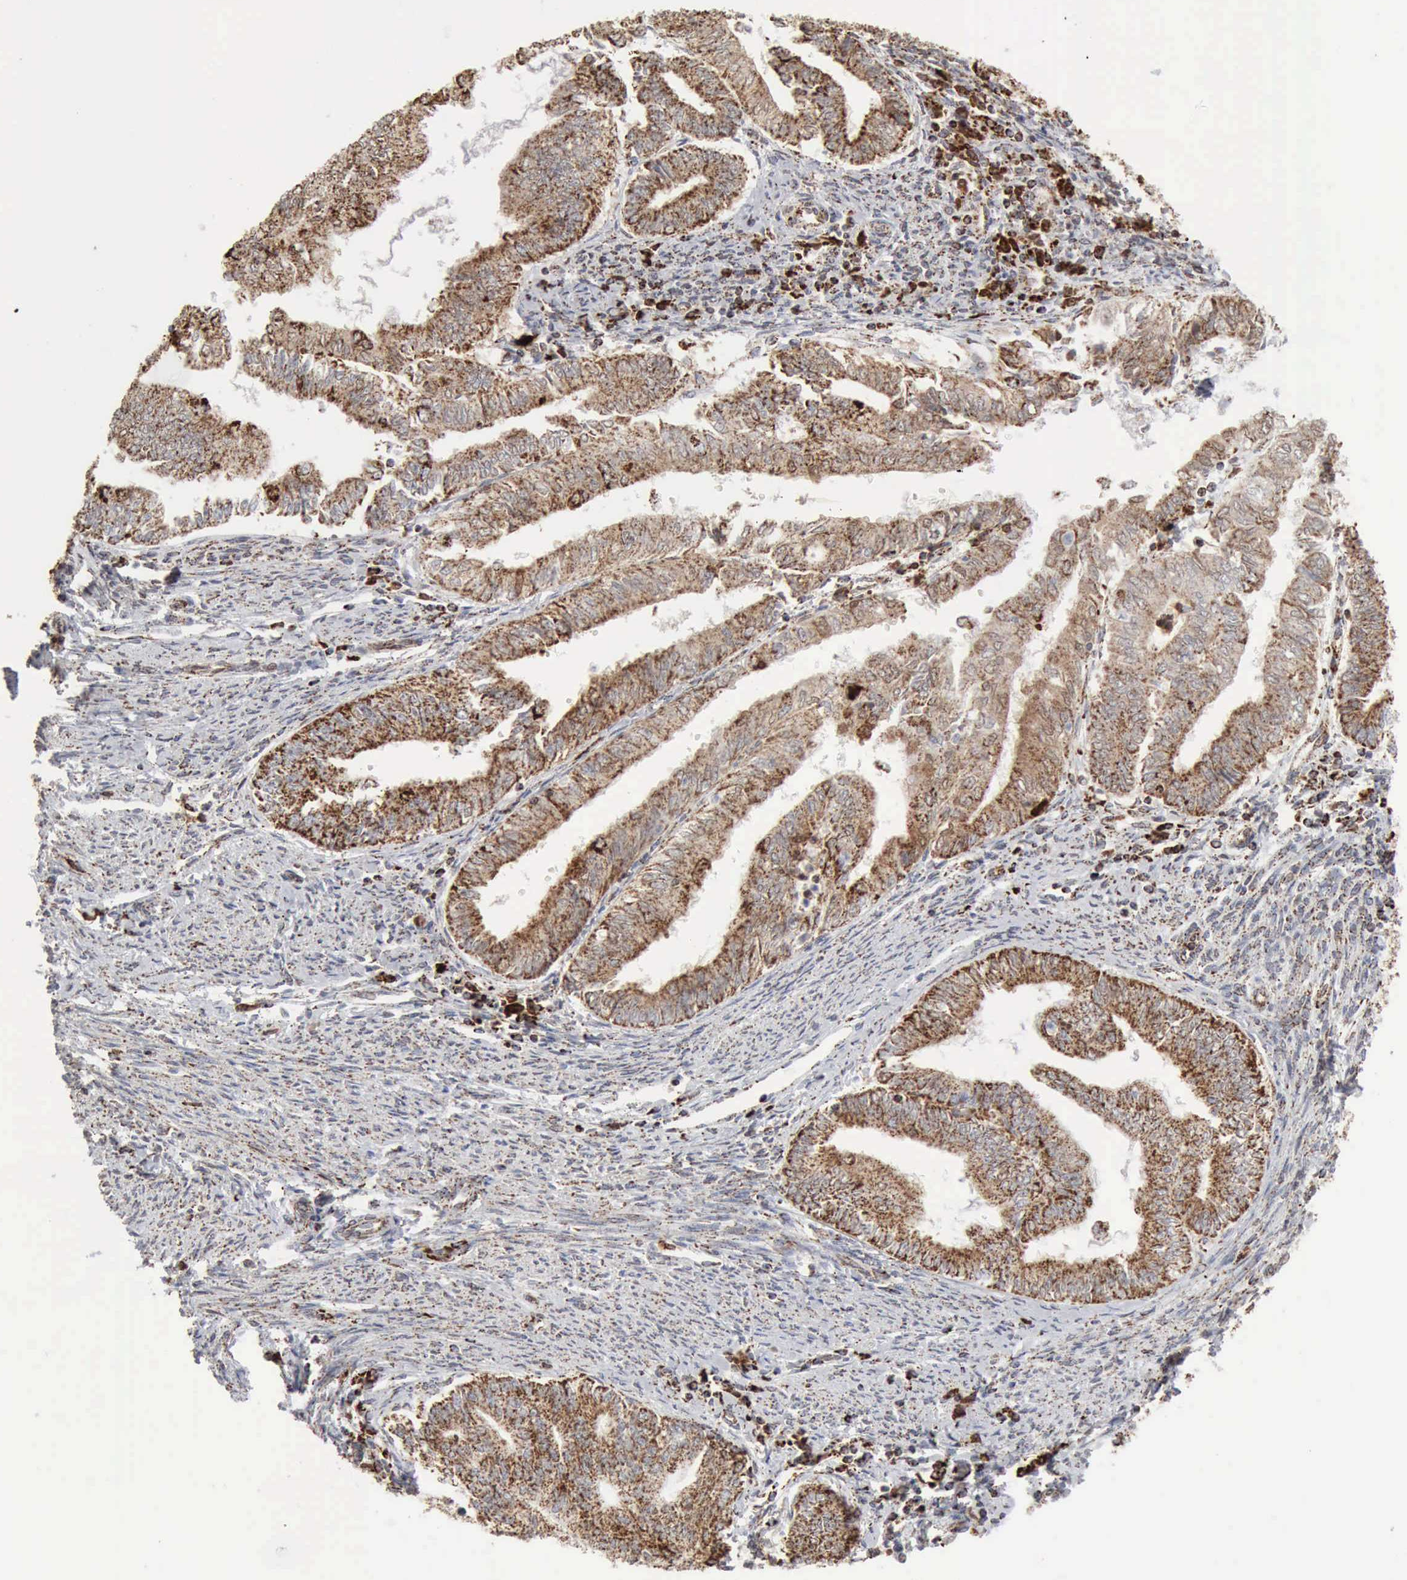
{"staining": {"intensity": "moderate", "quantity": ">75%", "location": "cytoplasmic/membranous"}, "tissue": "endometrial cancer", "cell_type": "Tumor cells", "image_type": "cancer", "snomed": [{"axis": "morphology", "description": "Adenocarcinoma, NOS"}, {"axis": "topography", "description": "Endometrium"}], "caption": "Human endometrial cancer (adenocarcinoma) stained with a protein marker exhibits moderate staining in tumor cells.", "gene": "ACO2", "patient": {"sex": "female", "age": 66}}